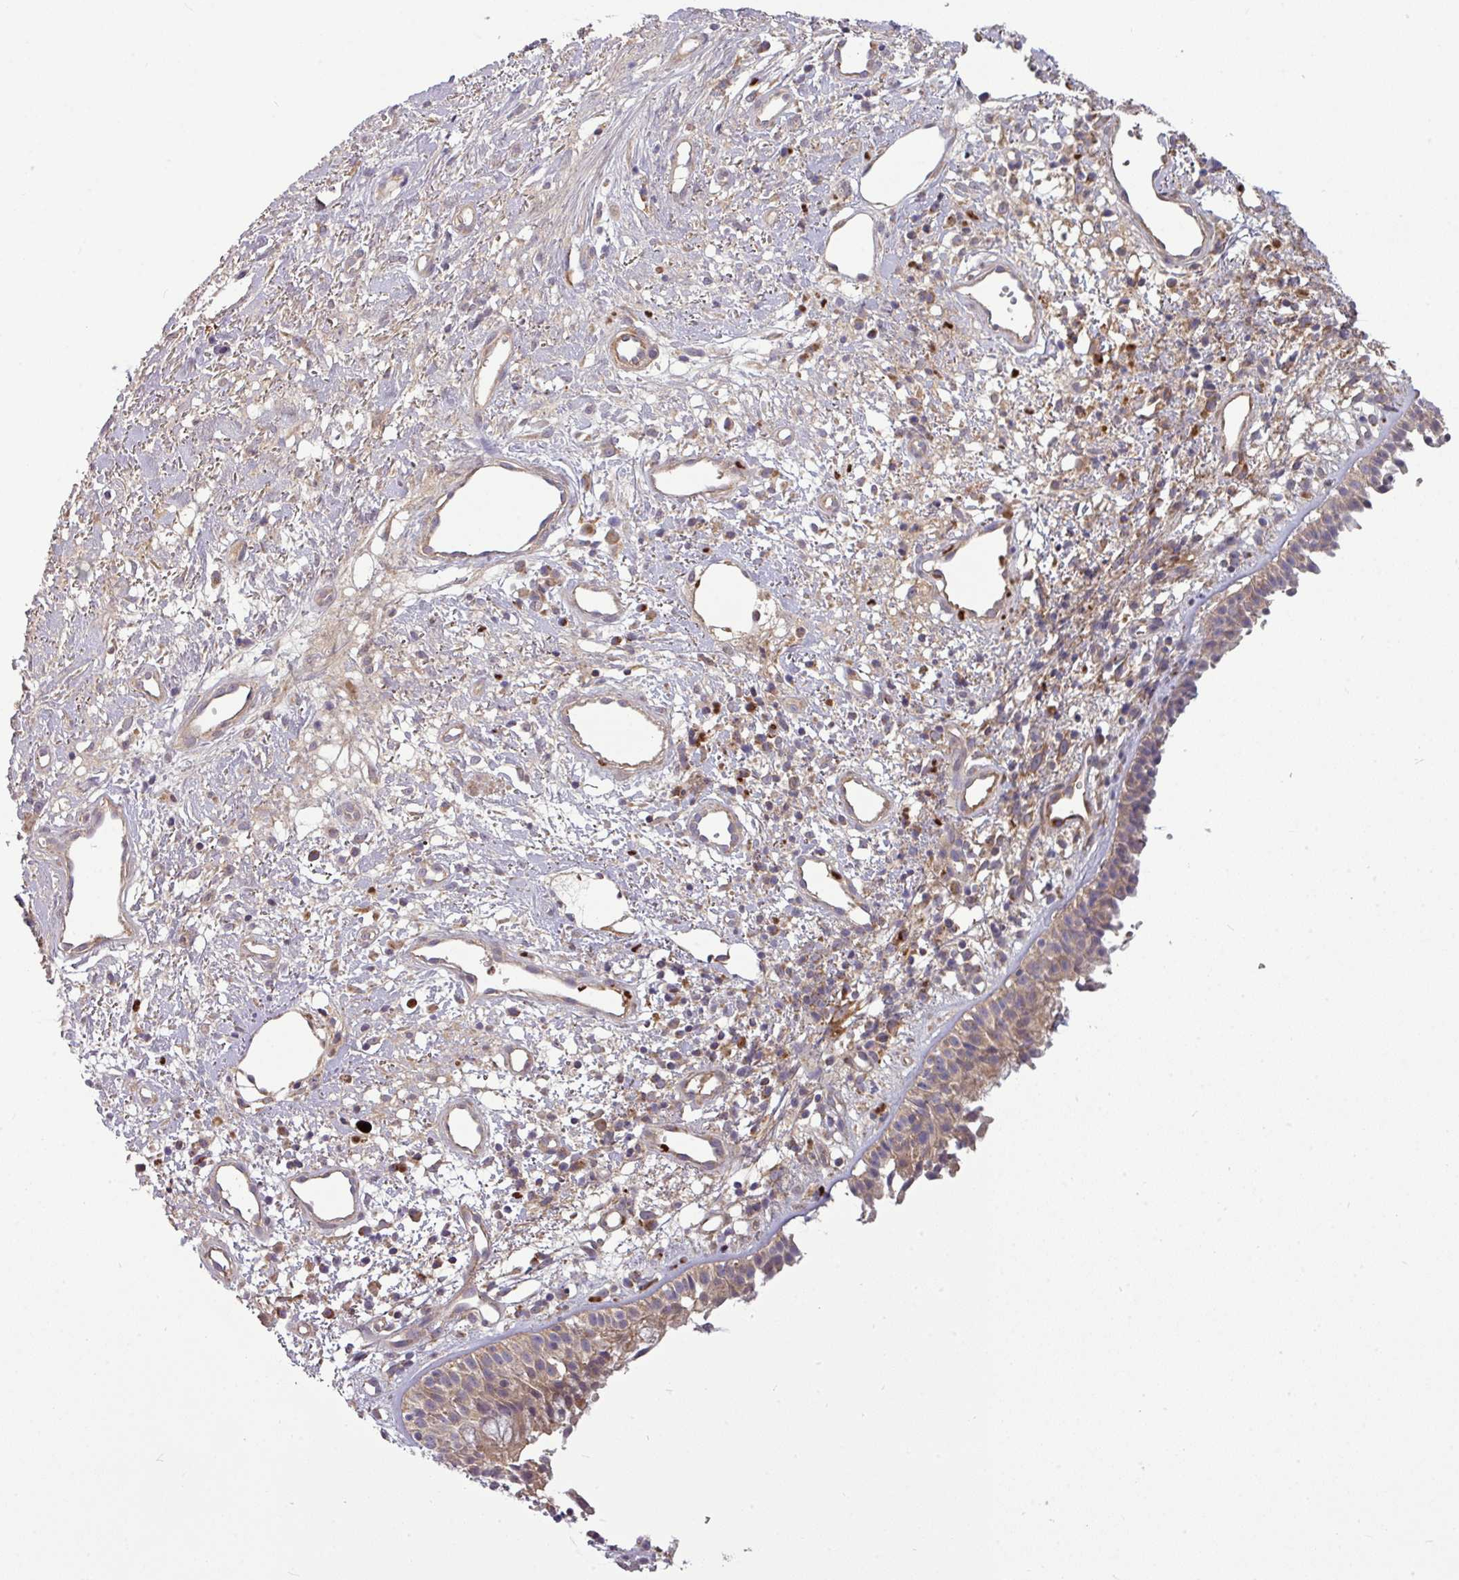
{"staining": {"intensity": "weak", "quantity": ">75%", "location": "cytoplasmic/membranous"}, "tissue": "nasopharynx", "cell_type": "Respiratory epithelial cells", "image_type": "normal", "snomed": [{"axis": "morphology", "description": "Normal tissue, NOS"}, {"axis": "topography", "description": "Cartilage tissue"}, {"axis": "topography", "description": "Nasopharynx"}, {"axis": "topography", "description": "Thyroid gland"}], "caption": "Protein staining of unremarkable nasopharynx displays weak cytoplasmic/membranous expression in approximately >75% of respiratory epithelial cells. Using DAB (brown) and hematoxylin (blue) stains, captured at high magnification using brightfield microscopy.", "gene": "PAPLN", "patient": {"sex": "male", "age": 63}}